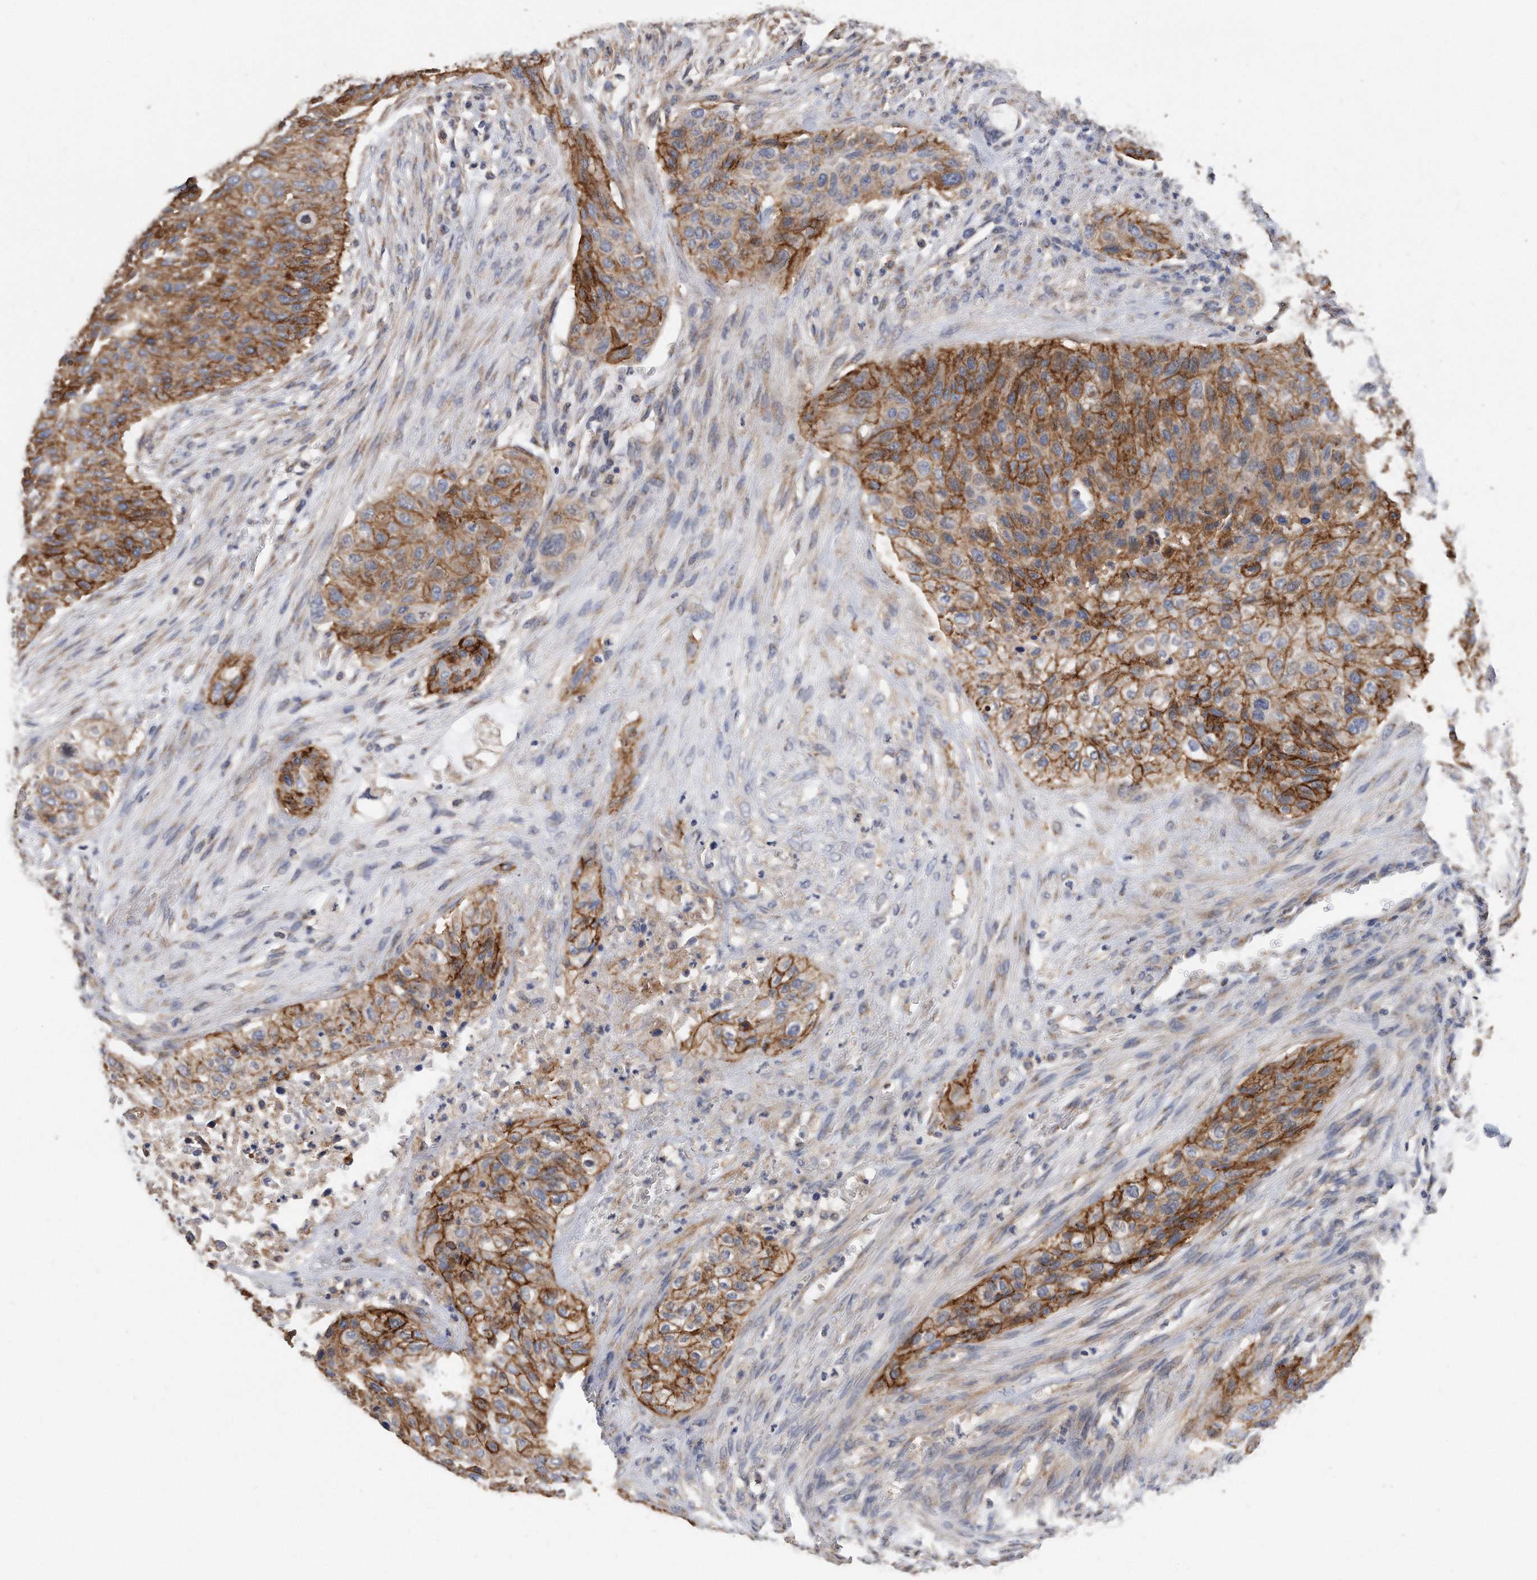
{"staining": {"intensity": "strong", "quantity": ">75%", "location": "cytoplasmic/membranous"}, "tissue": "urothelial cancer", "cell_type": "Tumor cells", "image_type": "cancer", "snomed": [{"axis": "morphology", "description": "Urothelial carcinoma, High grade"}, {"axis": "topography", "description": "Urinary bladder"}], "caption": "Immunohistochemical staining of human urothelial carcinoma (high-grade) demonstrates high levels of strong cytoplasmic/membranous protein positivity in approximately >75% of tumor cells.", "gene": "CDCP1", "patient": {"sex": "male", "age": 35}}